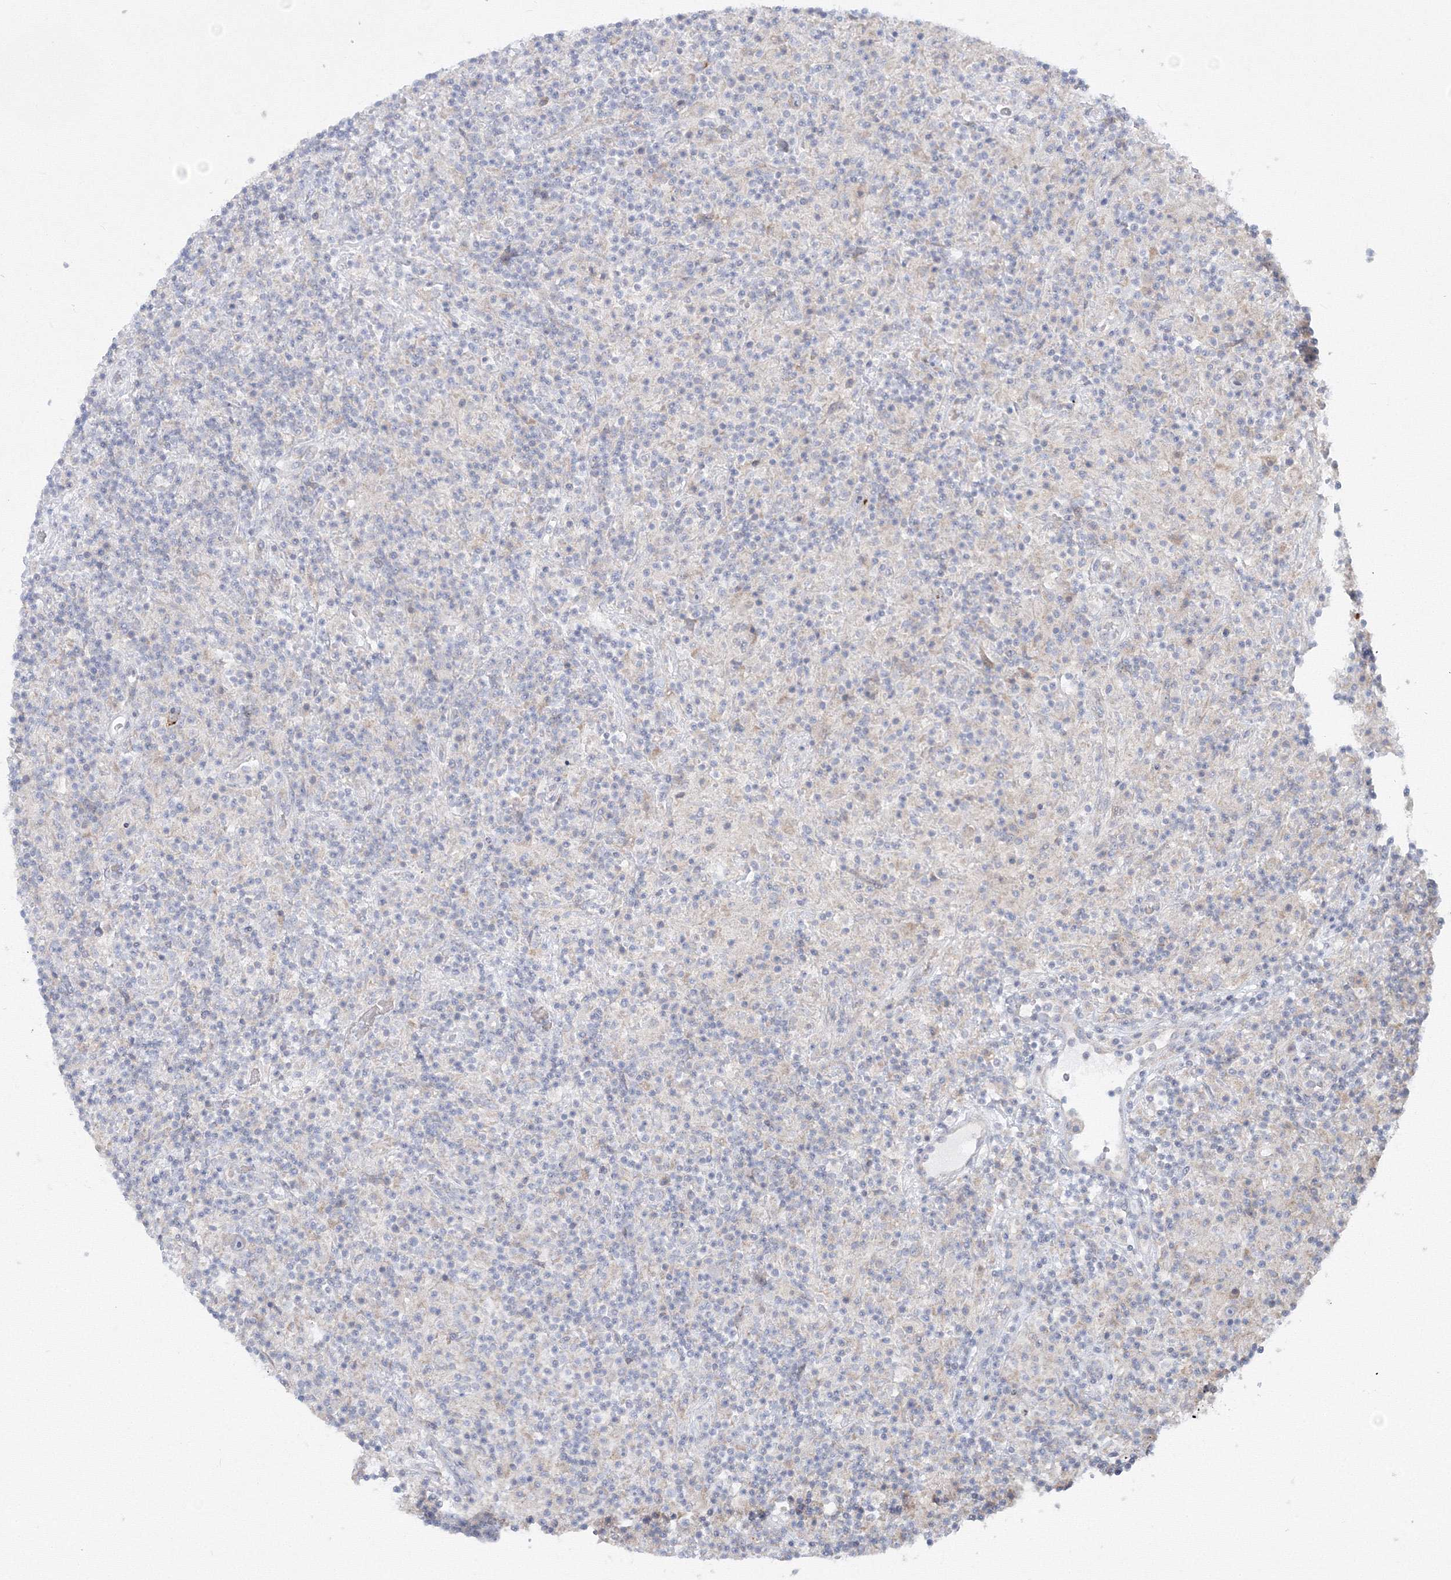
{"staining": {"intensity": "negative", "quantity": "none", "location": "none"}, "tissue": "lymphoma", "cell_type": "Tumor cells", "image_type": "cancer", "snomed": [{"axis": "morphology", "description": "Hodgkin's disease, NOS"}, {"axis": "topography", "description": "Lymph node"}], "caption": "Tumor cells are negative for brown protein staining in lymphoma.", "gene": "WDR49", "patient": {"sex": "male", "age": 70}}